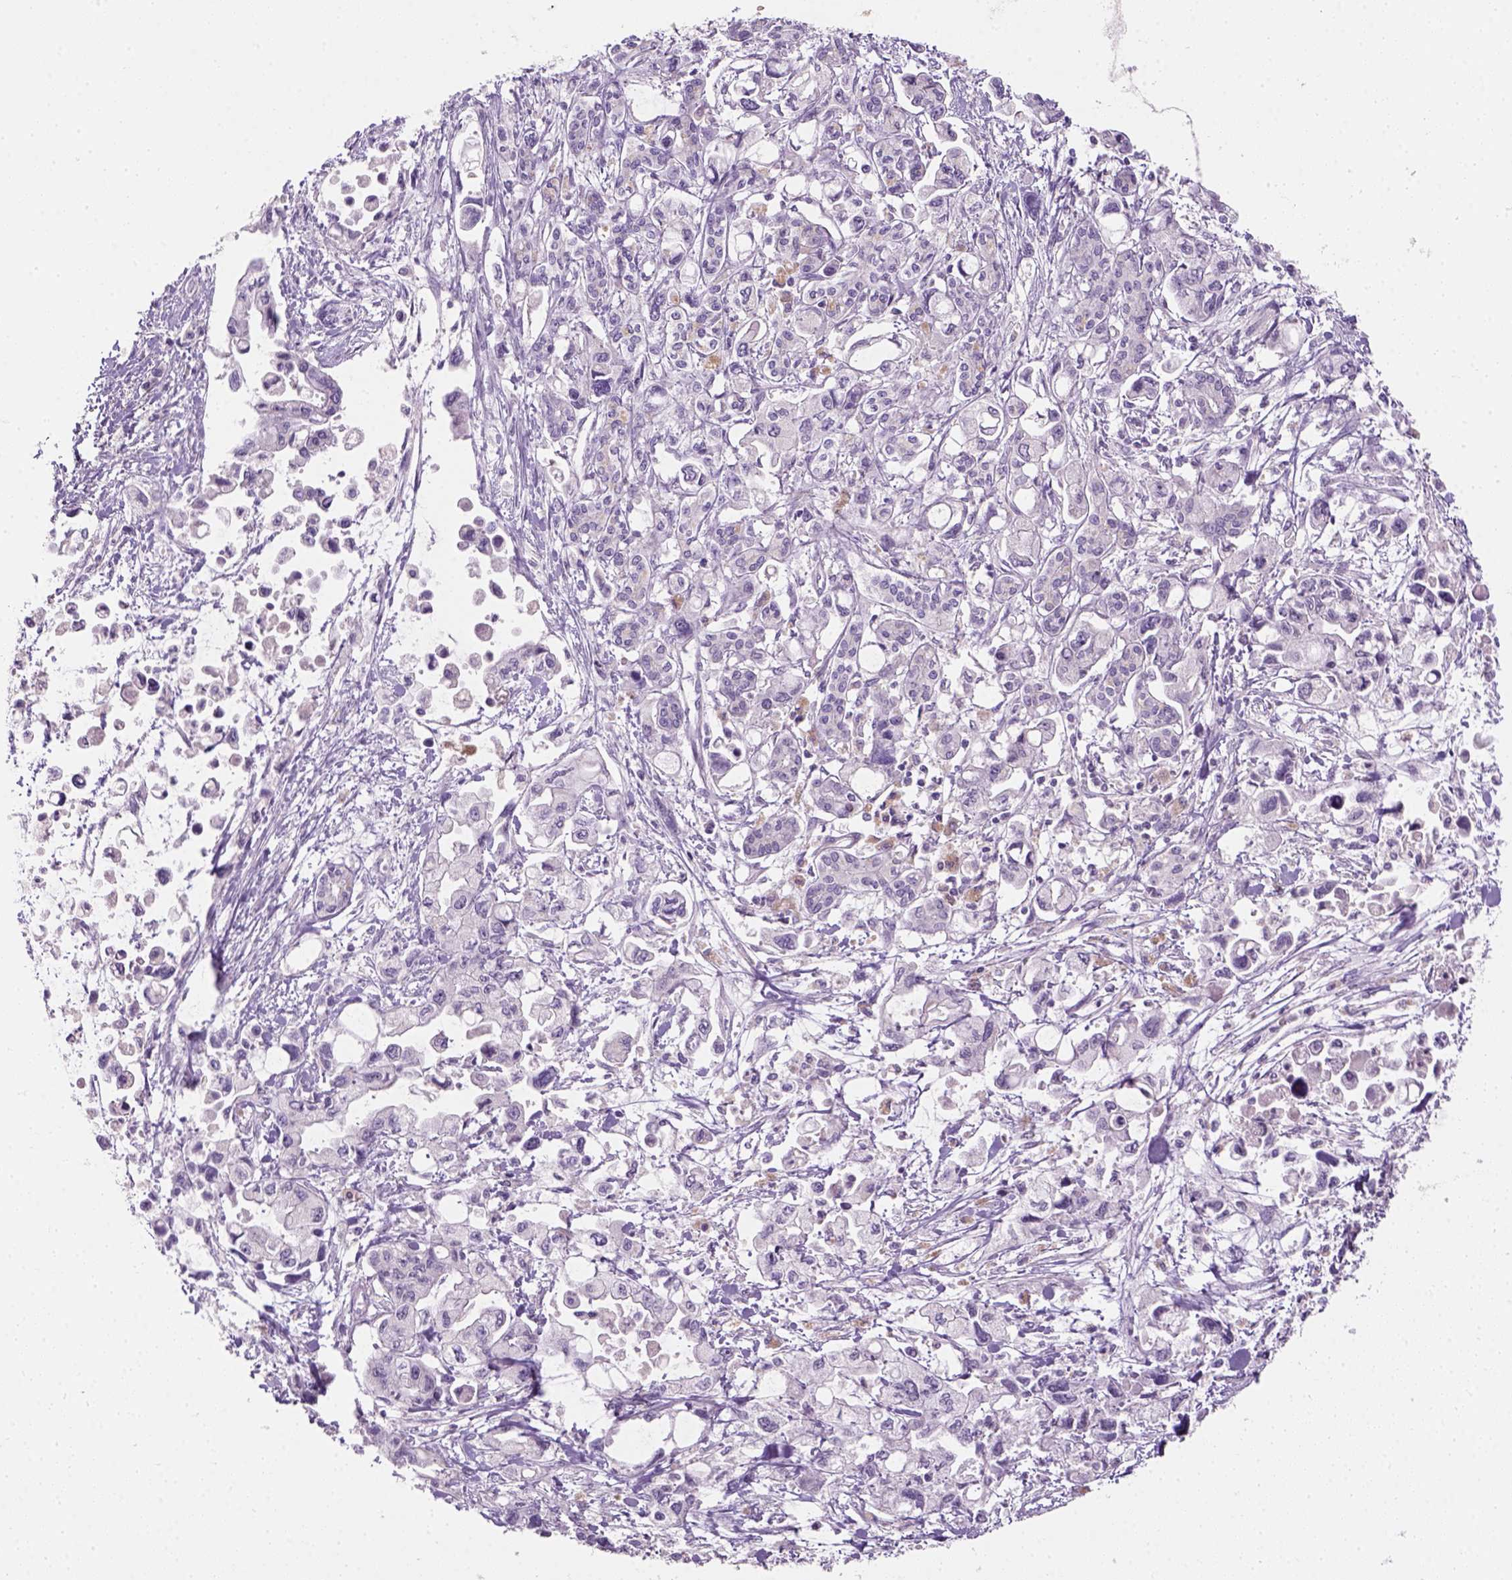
{"staining": {"intensity": "negative", "quantity": "none", "location": "none"}, "tissue": "pancreatic cancer", "cell_type": "Tumor cells", "image_type": "cancer", "snomed": [{"axis": "morphology", "description": "Adenocarcinoma, NOS"}, {"axis": "topography", "description": "Pancreas"}], "caption": "The histopathology image demonstrates no staining of tumor cells in pancreatic cancer. The staining was performed using DAB (3,3'-diaminobenzidine) to visualize the protein expression in brown, while the nuclei were stained in blue with hematoxylin (Magnification: 20x).", "gene": "GFI1B", "patient": {"sex": "female", "age": 61}}